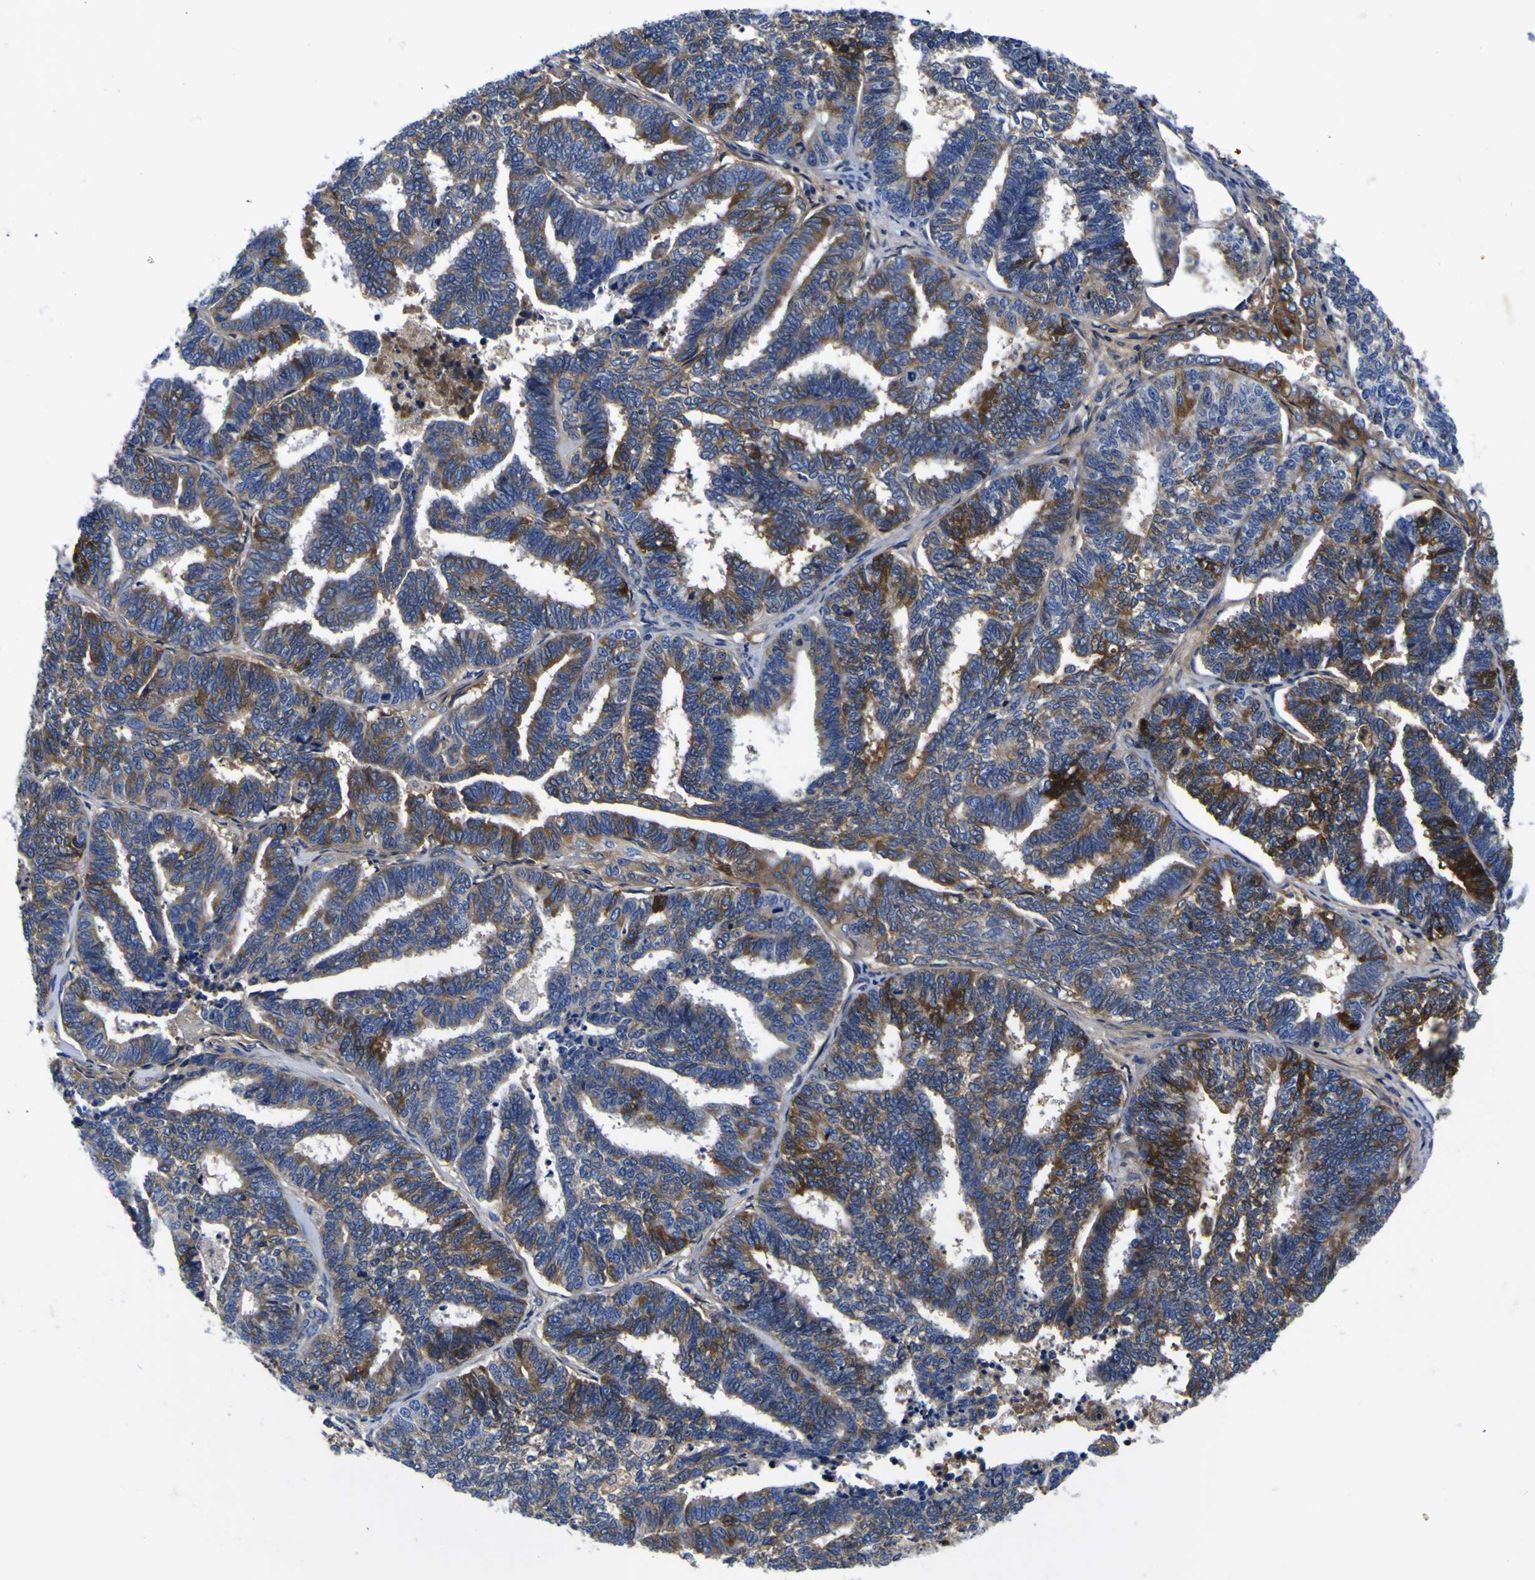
{"staining": {"intensity": "moderate", "quantity": "25%-75%", "location": "cytoplasmic/membranous"}, "tissue": "endometrial cancer", "cell_type": "Tumor cells", "image_type": "cancer", "snomed": [{"axis": "morphology", "description": "Adenocarcinoma, NOS"}, {"axis": "topography", "description": "Endometrium"}], "caption": "A micrograph of endometrial cancer stained for a protein exhibits moderate cytoplasmic/membranous brown staining in tumor cells.", "gene": "VASN", "patient": {"sex": "female", "age": 70}}